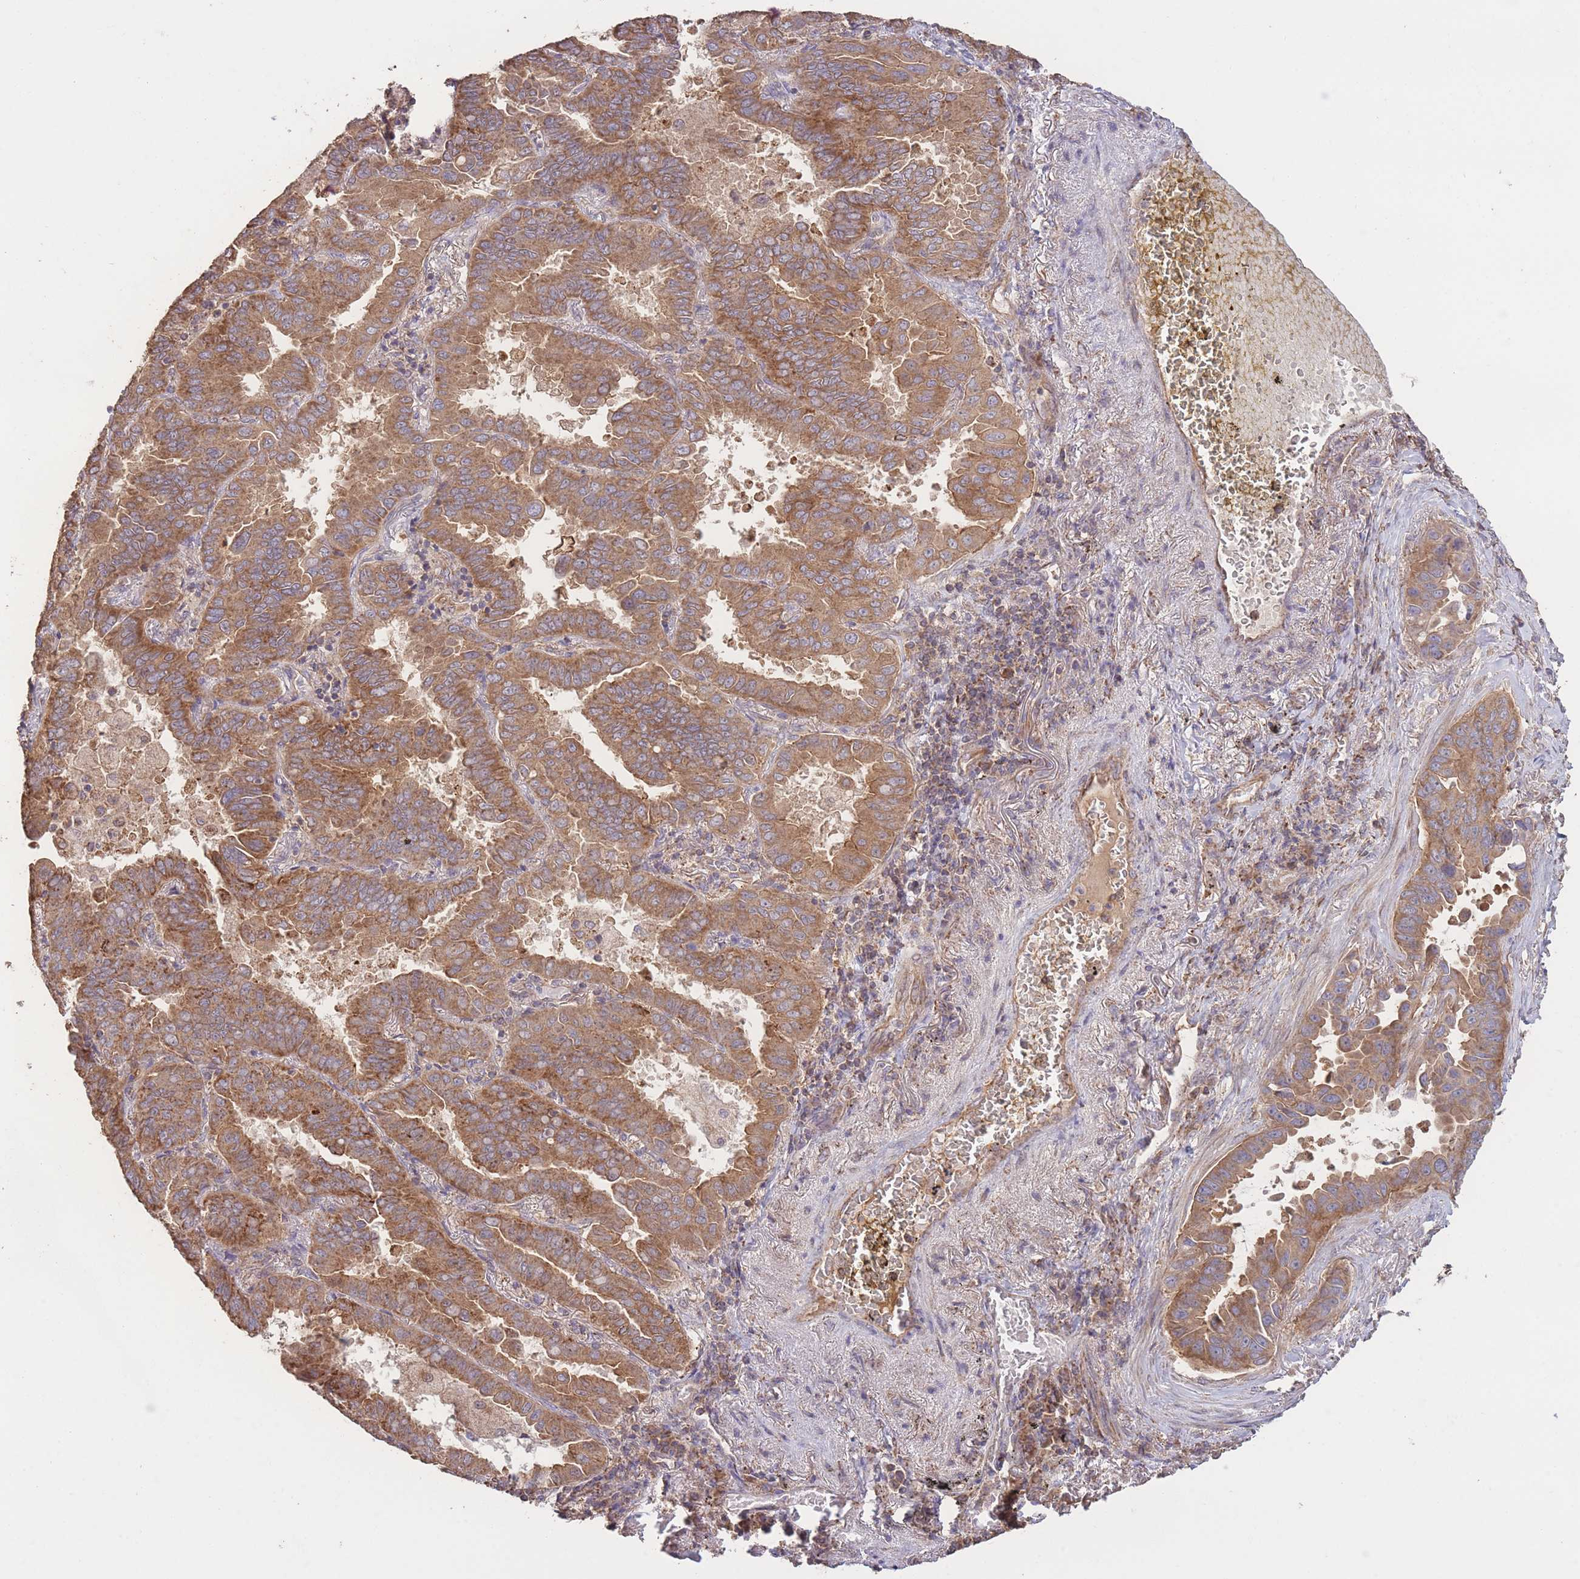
{"staining": {"intensity": "moderate", "quantity": ">75%", "location": "cytoplasmic/membranous"}, "tissue": "lung cancer", "cell_type": "Tumor cells", "image_type": "cancer", "snomed": [{"axis": "morphology", "description": "Adenocarcinoma, NOS"}, {"axis": "topography", "description": "Lung"}], "caption": "Immunohistochemistry (IHC) staining of lung cancer (adenocarcinoma), which reveals medium levels of moderate cytoplasmic/membranous positivity in approximately >75% of tumor cells indicating moderate cytoplasmic/membranous protein staining. The staining was performed using DAB (brown) for protein detection and nuclei were counterstained in hematoxylin (blue).", "gene": "EEF1AKMT1", "patient": {"sex": "male", "age": 64}}